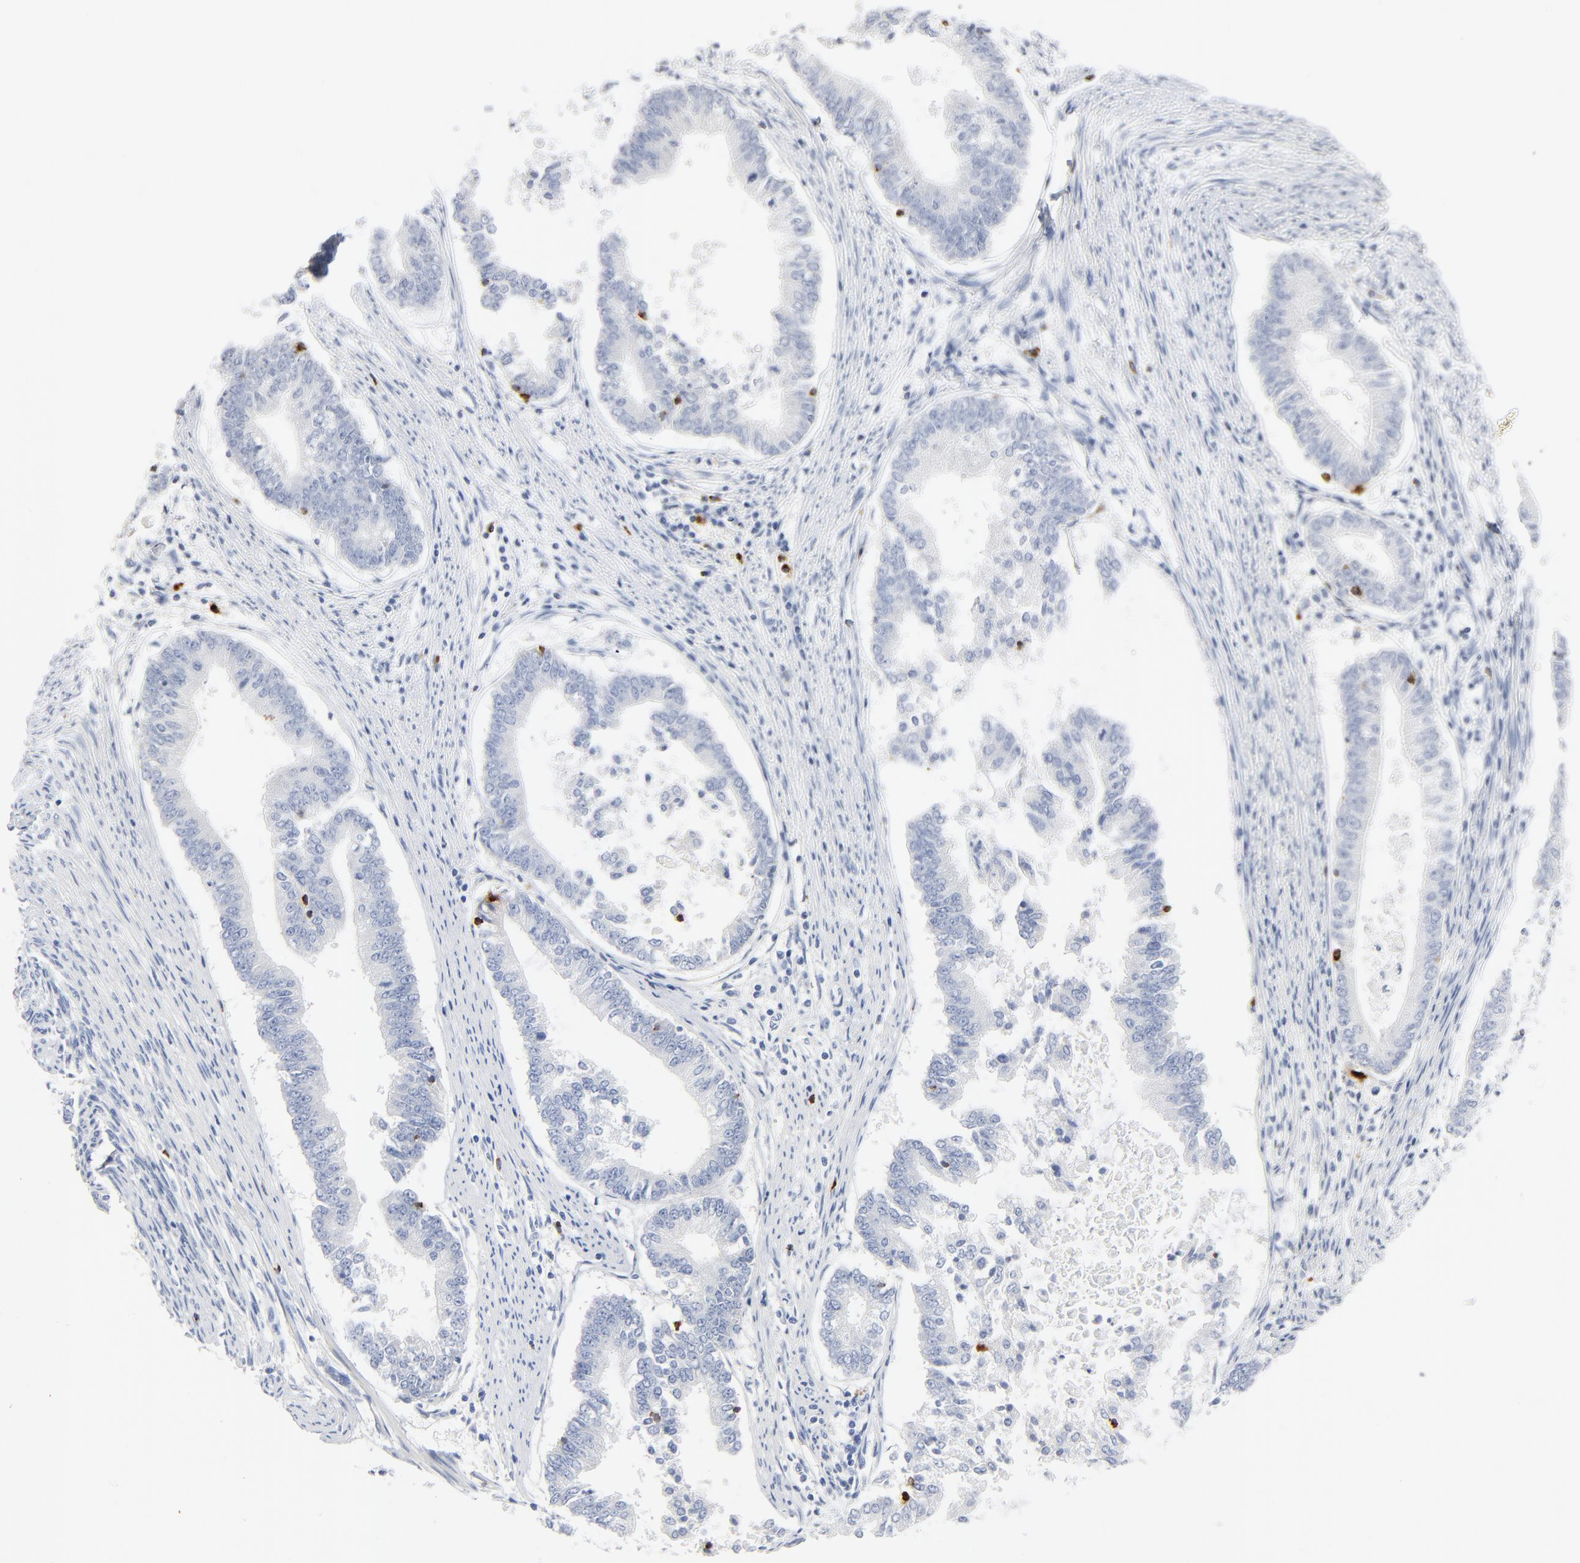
{"staining": {"intensity": "negative", "quantity": "none", "location": "none"}, "tissue": "endometrial cancer", "cell_type": "Tumor cells", "image_type": "cancer", "snomed": [{"axis": "morphology", "description": "Adenocarcinoma, NOS"}, {"axis": "topography", "description": "Endometrium"}], "caption": "Immunohistochemical staining of adenocarcinoma (endometrial) displays no significant staining in tumor cells.", "gene": "GZMB", "patient": {"sex": "female", "age": 63}}